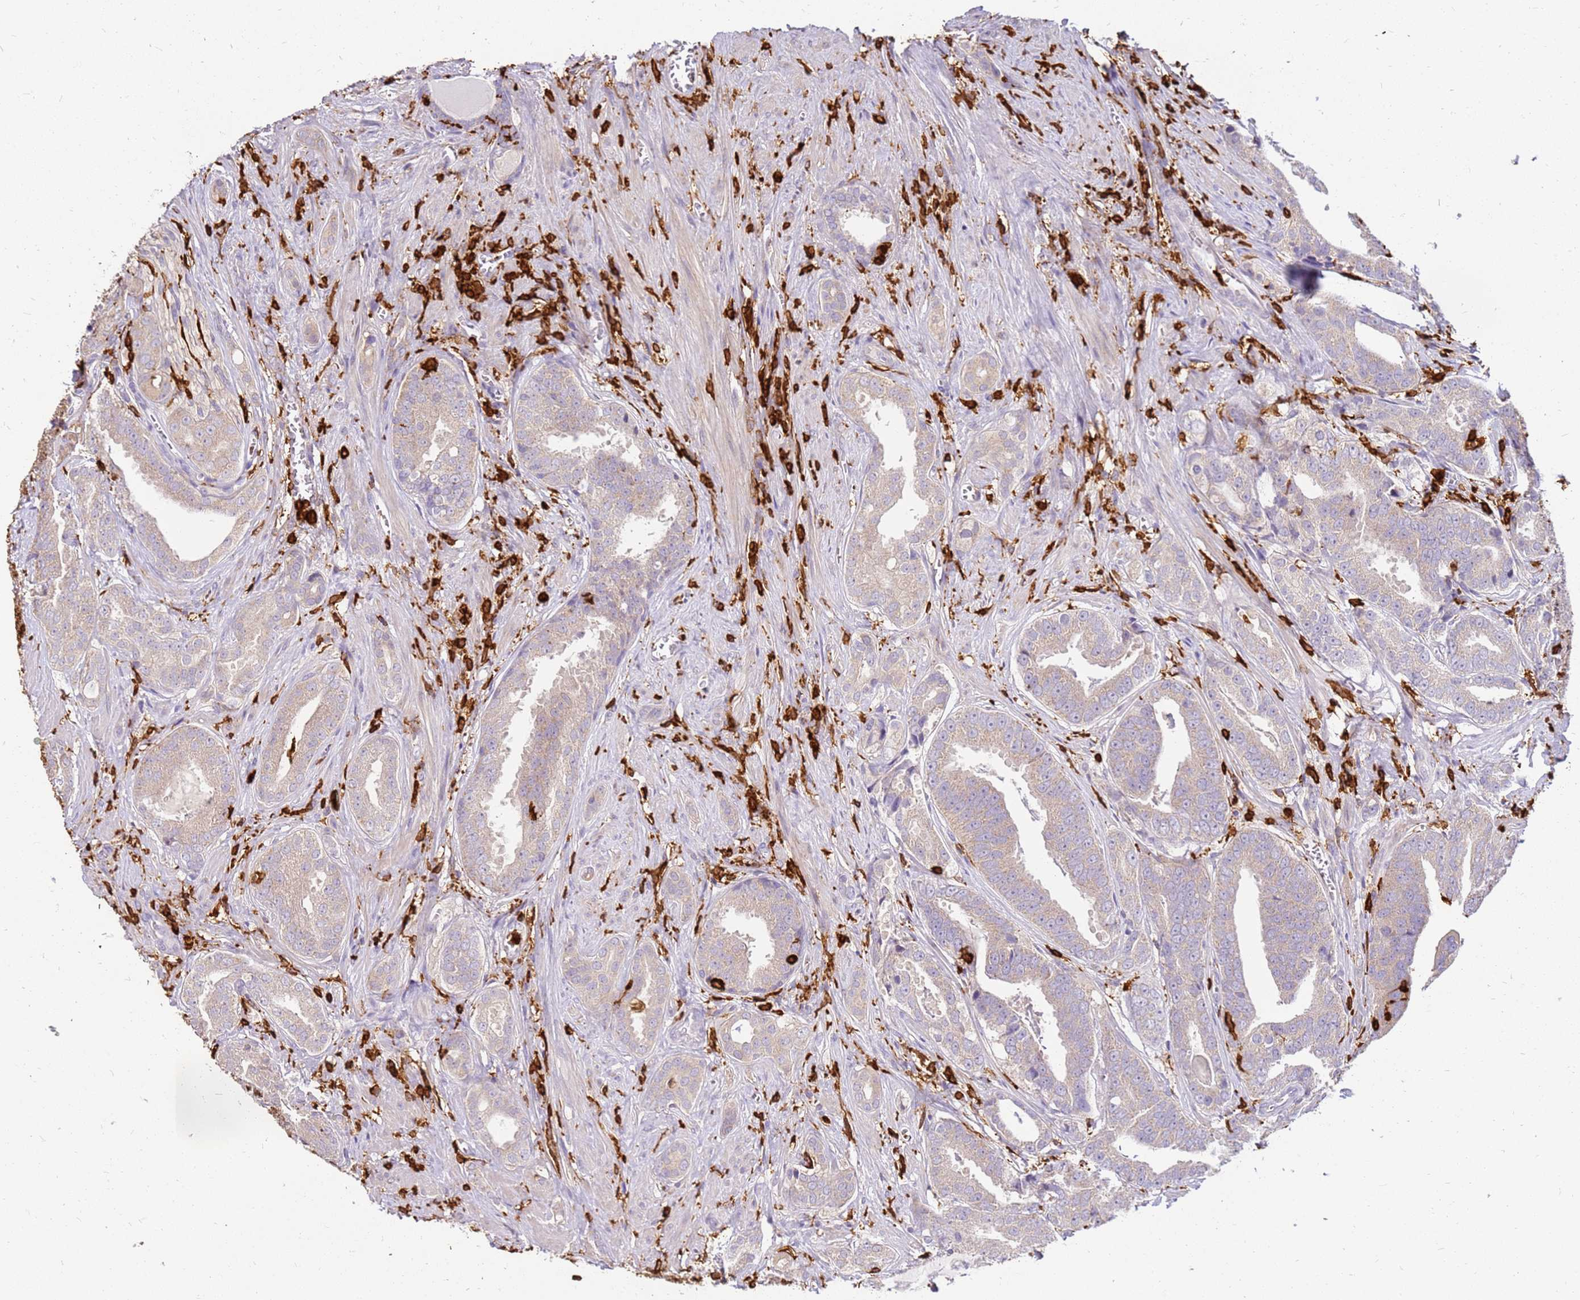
{"staining": {"intensity": "weak", "quantity": ">75%", "location": "cytoplasmic/membranous"}, "tissue": "prostate cancer", "cell_type": "Tumor cells", "image_type": "cancer", "snomed": [{"axis": "morphology", "description": "Adenocarcinoma, High grade"}, {"axis": "topography", "description": "Prostate"}], "caption": "Protein expression analysis of prostate cancer exhibits weak cytoplasmic/membranous positivity in about >75% of tumor cells.", "gene": "CORO1A", "patient": {"sex": "male", "age": 55}}